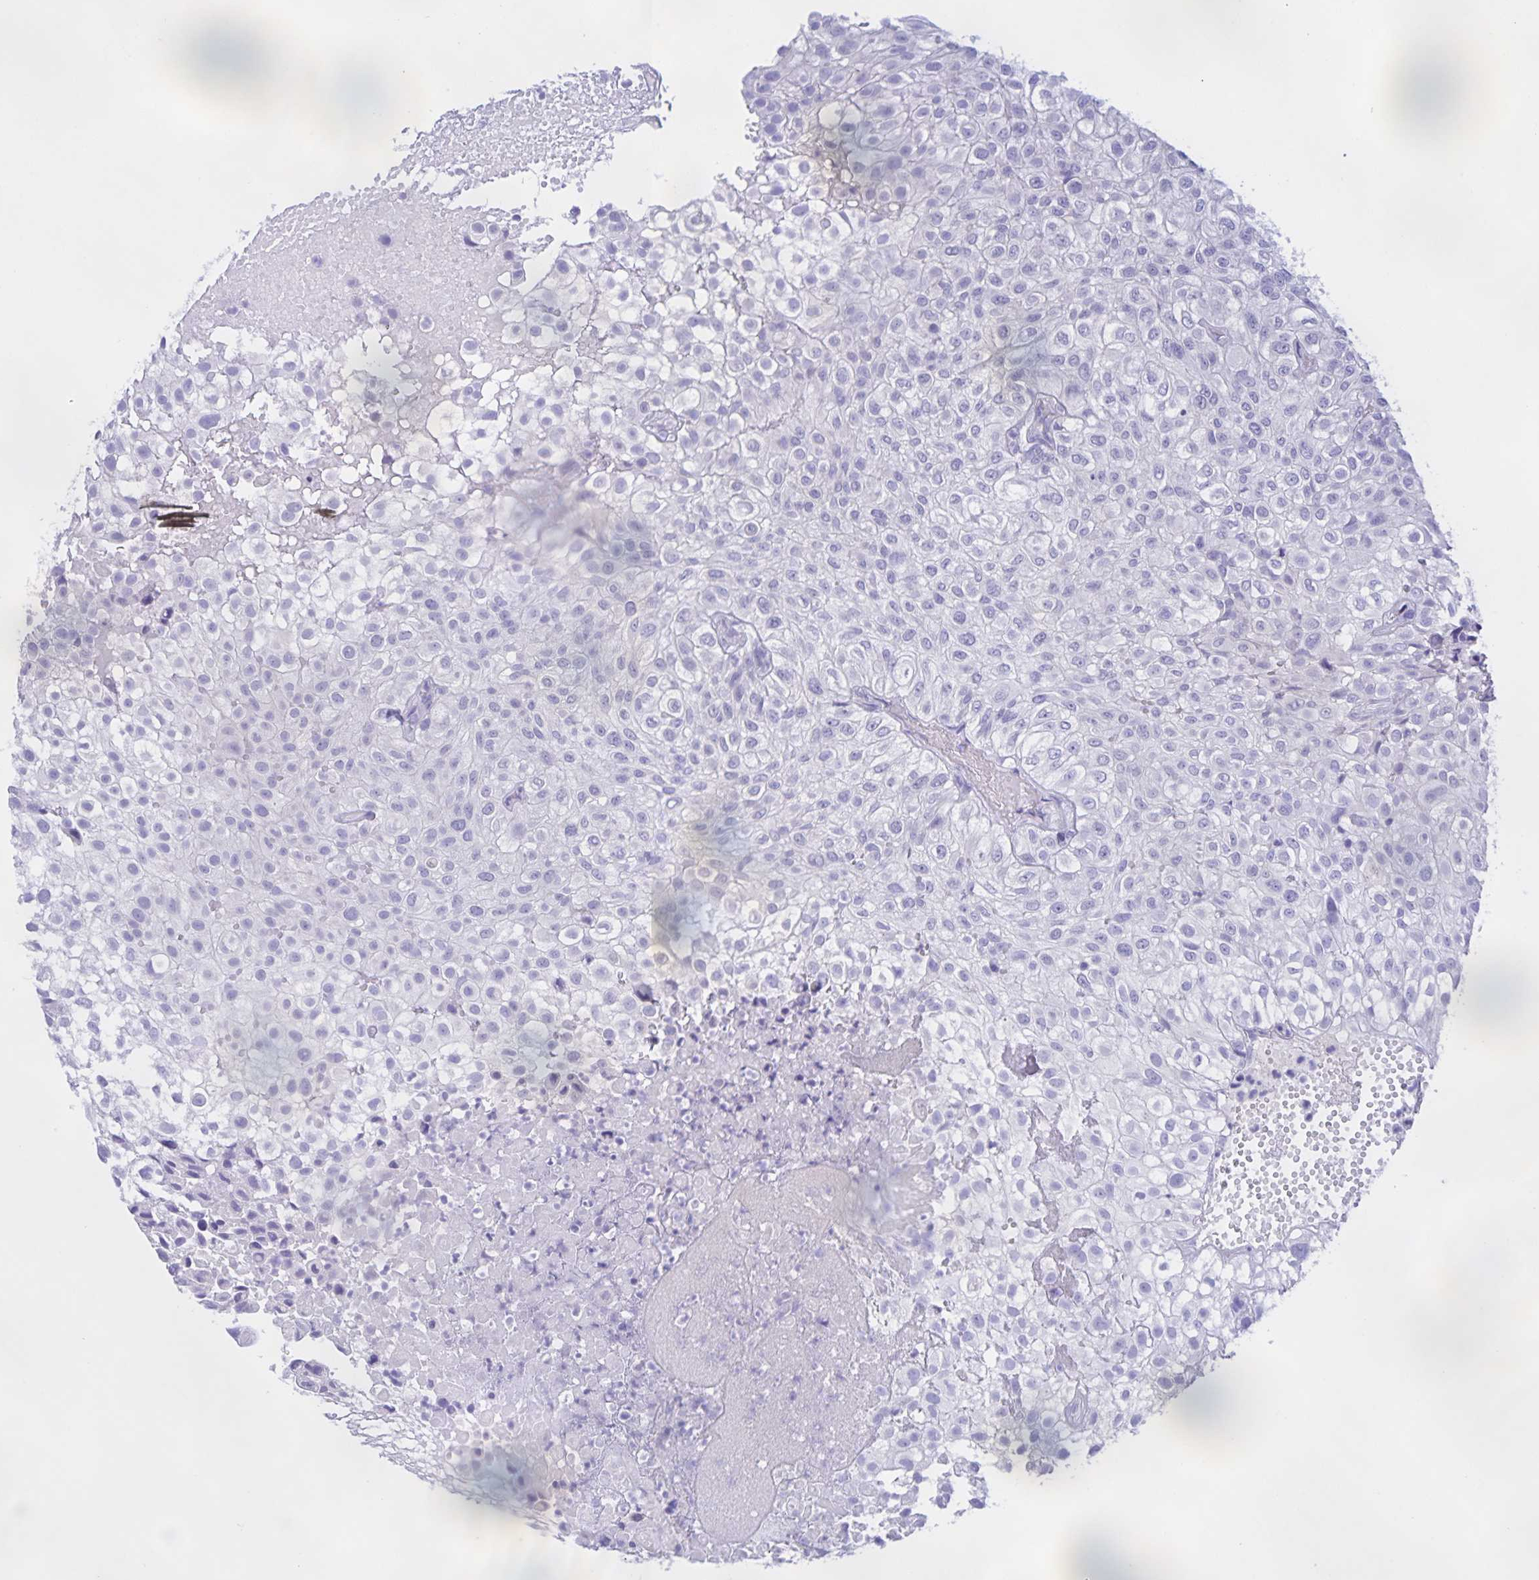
{"staining": {"intensity": "negative", "quantity": "none", "location": "none"}, "tissue": "urothelial cancer", "cell_type": "Tumor cells", "image_type": "cancer", "snomed": [{"axis": "morphology", "description": "Urothelial carcinoma, High grade"}, {"axis": "topography", "description": "Urinary bladder"}], "caption": "Tumor cells are negative for protein expression in human urothelial cancer.", "gene": "CATSPER4", "patient": {"sex": "male", "age": 56}}